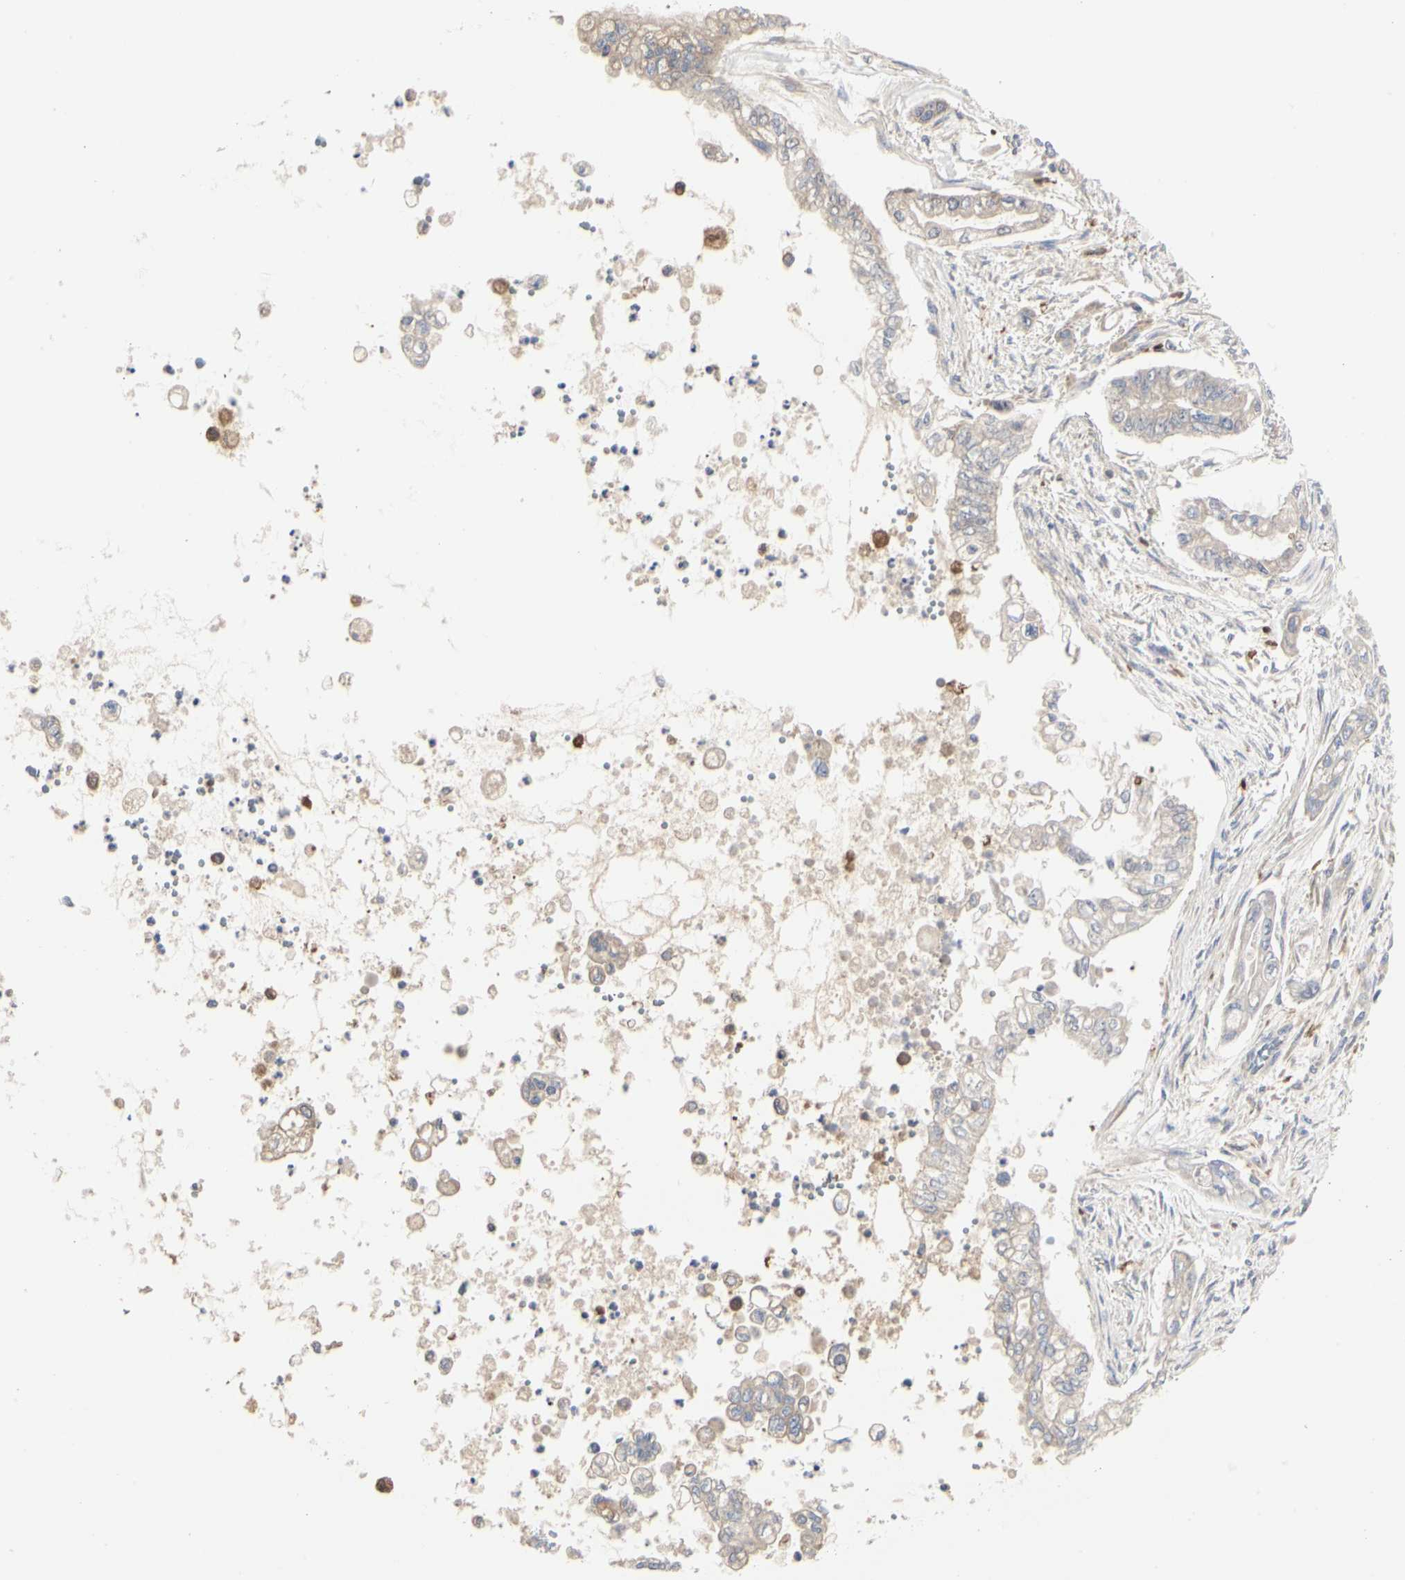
{"staining": {"intensity": "weak", "quantity": ">75%", "location": "cytoplasmic/membranous"}, "tissue": "pancreatic cancer", "cell_type": "Tumor cells", "image_type": "cancer", "snomed": [{"axis": "morphology", "description": "Normal tissue, NOS"}, {"axis": "topography", "description": "Pancreas"}], "caption": "IHC of pancreatic cancer shows low levels of weak cytoplasmic/membranous positivity in approximately >75% of tumor cells. IHC stains the protein in brown and the nuclei are stained blue.", "gene": "C3orf52", "patient": {"sex": "male", "age": 42}}